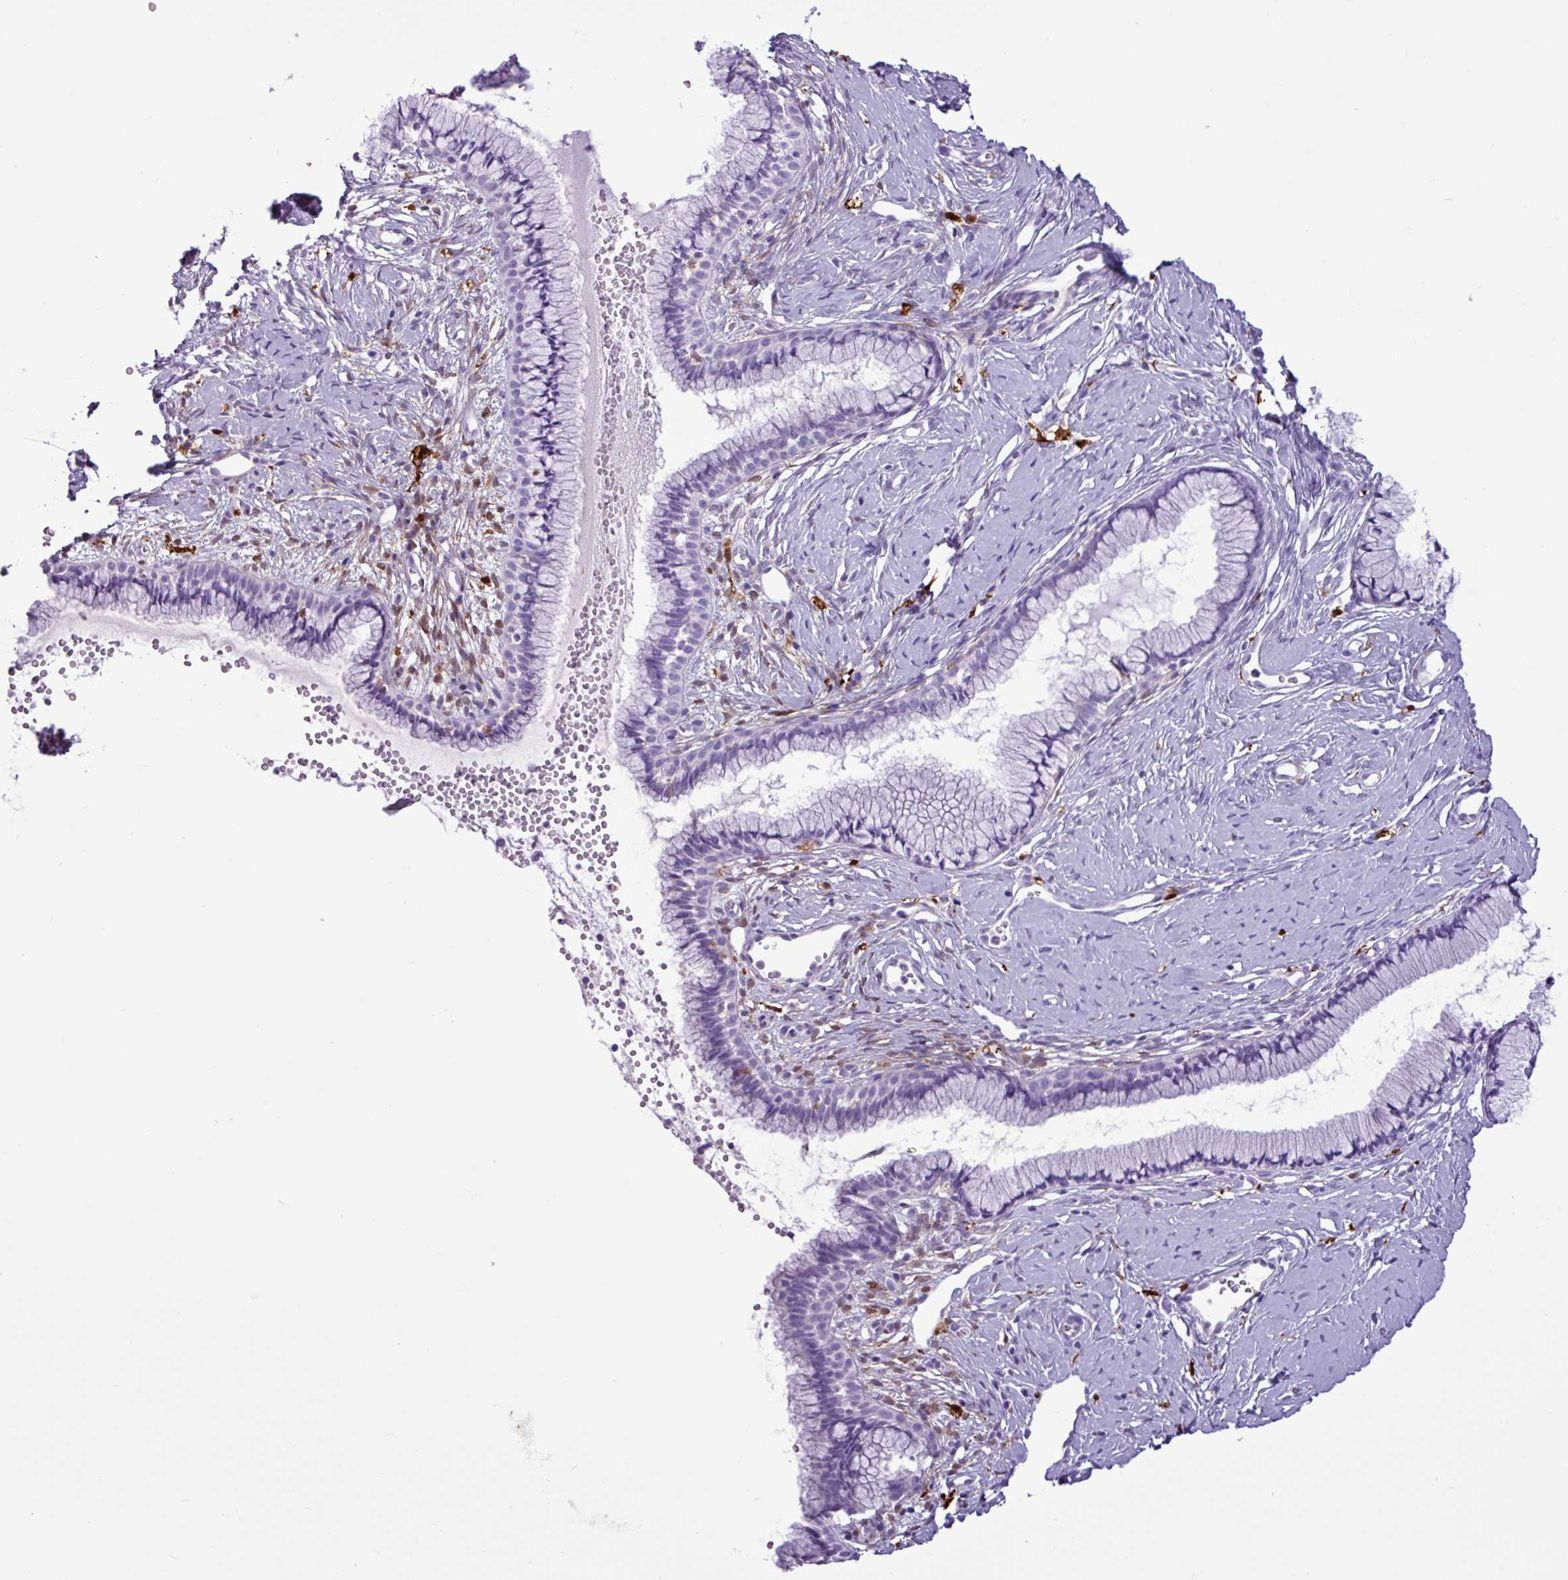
{"staining": {"intensity": "negative", "quantity": "none", "location": "none"}, "tissue": "cervix", "cell_type": "Glandular cells", "image_type": "normal", "snomed": [{"axis": "morphology", "description": "Normal tissue, NOS"}, {"axis": "topography", "description": "Cervix"}], "caption": "Immunohistochemistry histopathology image of benign human cervix stained for a protein (brown), which exhibits no positivity in glandular cells.", "gene": "TMEM200C", "patient": {"sex": "female", "age": 40}}